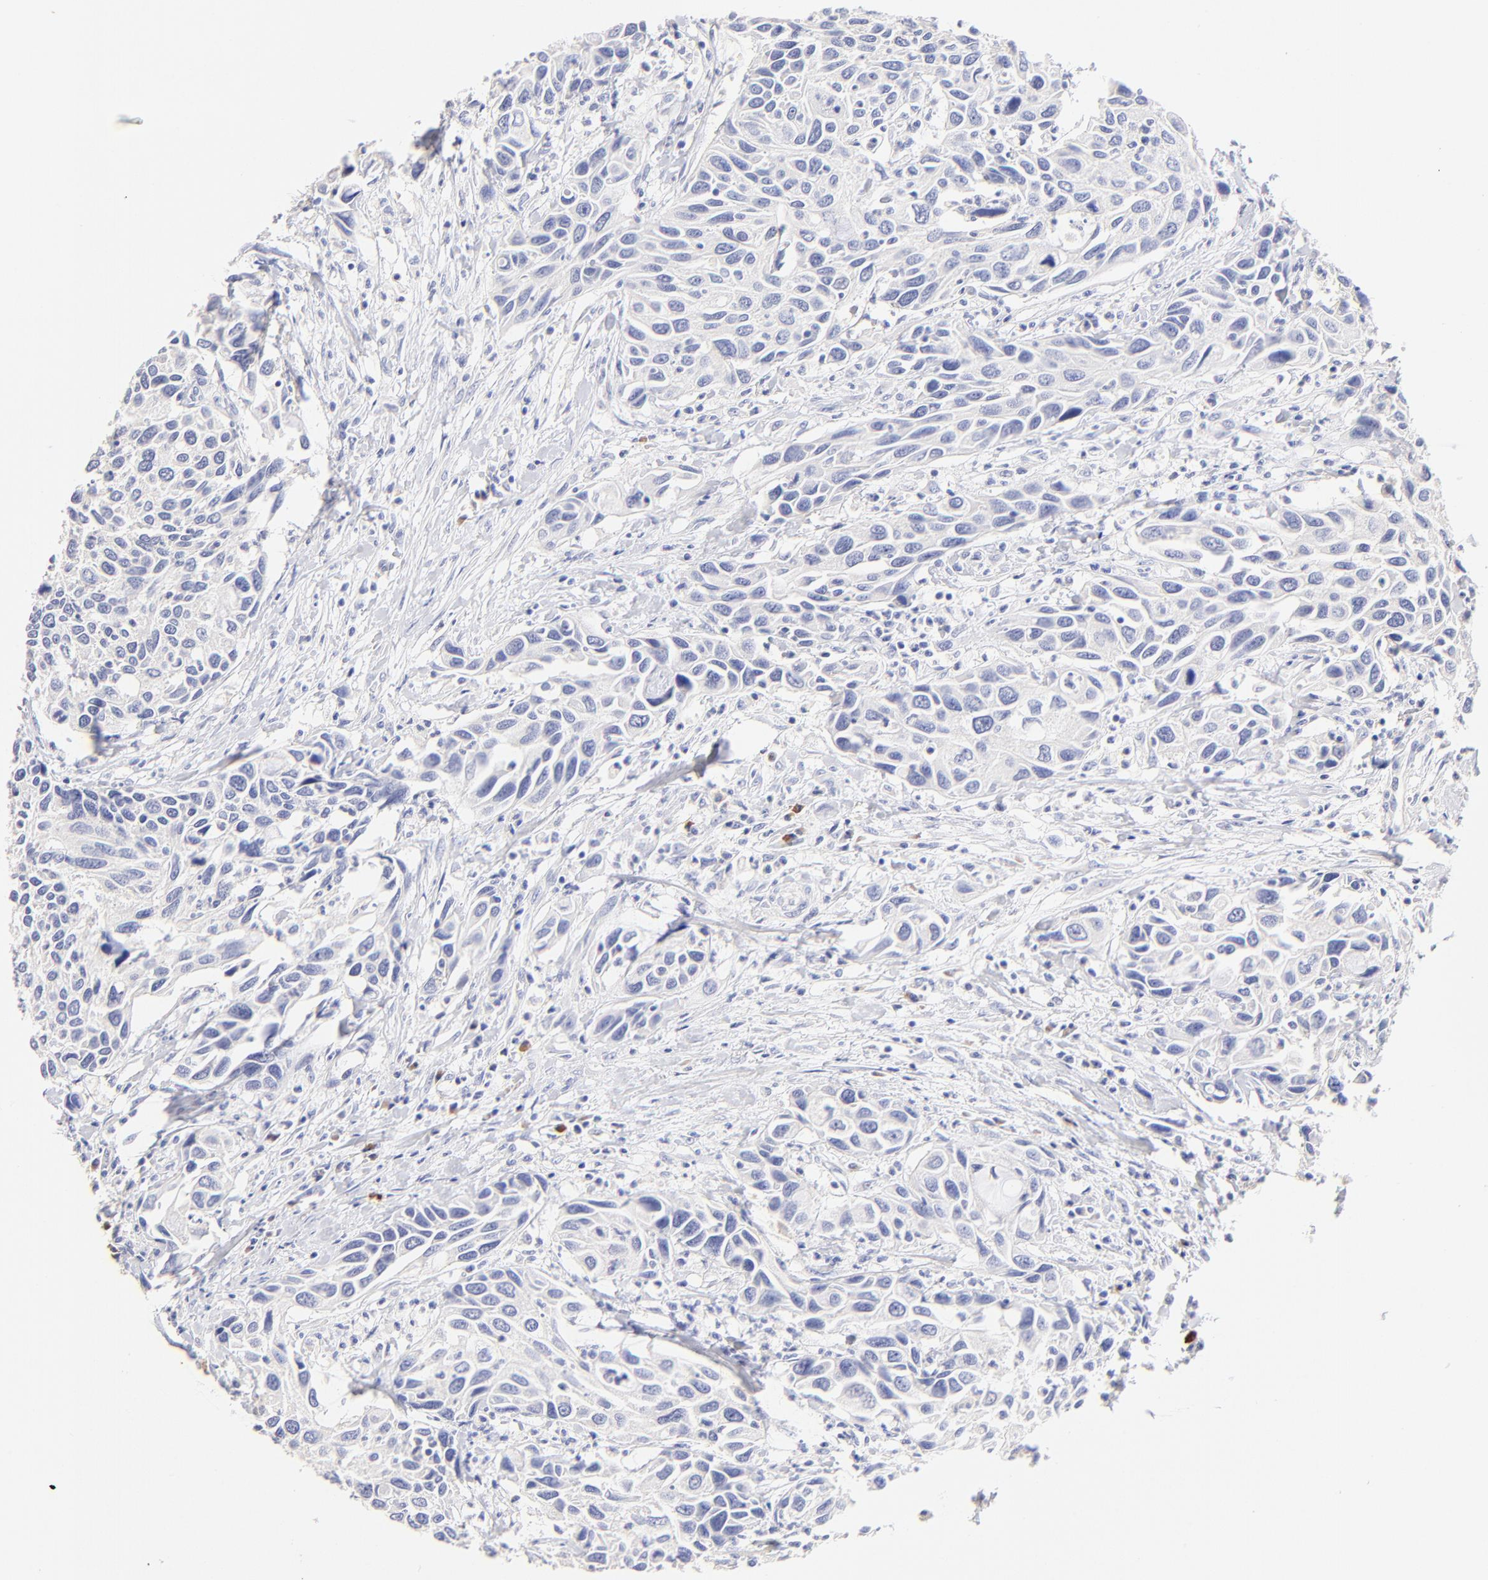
{"staining": {"intensity": "negative", "quantity": "none", "location": "none"}, "tissue": "urothelial cancer", "cell_type": "Tumor cells", "image_type": "cancer", "snomed": [{"axis": "morphology", "description": "Urothelial carcinoma, High grade"}, {"axis": "topography", "description": "Urinary bladder"}], "caption": "High power microscopy photomicrograph of an IHC micrograph of urothelial cancer, revealing no significant staining in tumor cells.", "gene": "ASB9", "patient": {"sex": "male", "age": 66}}